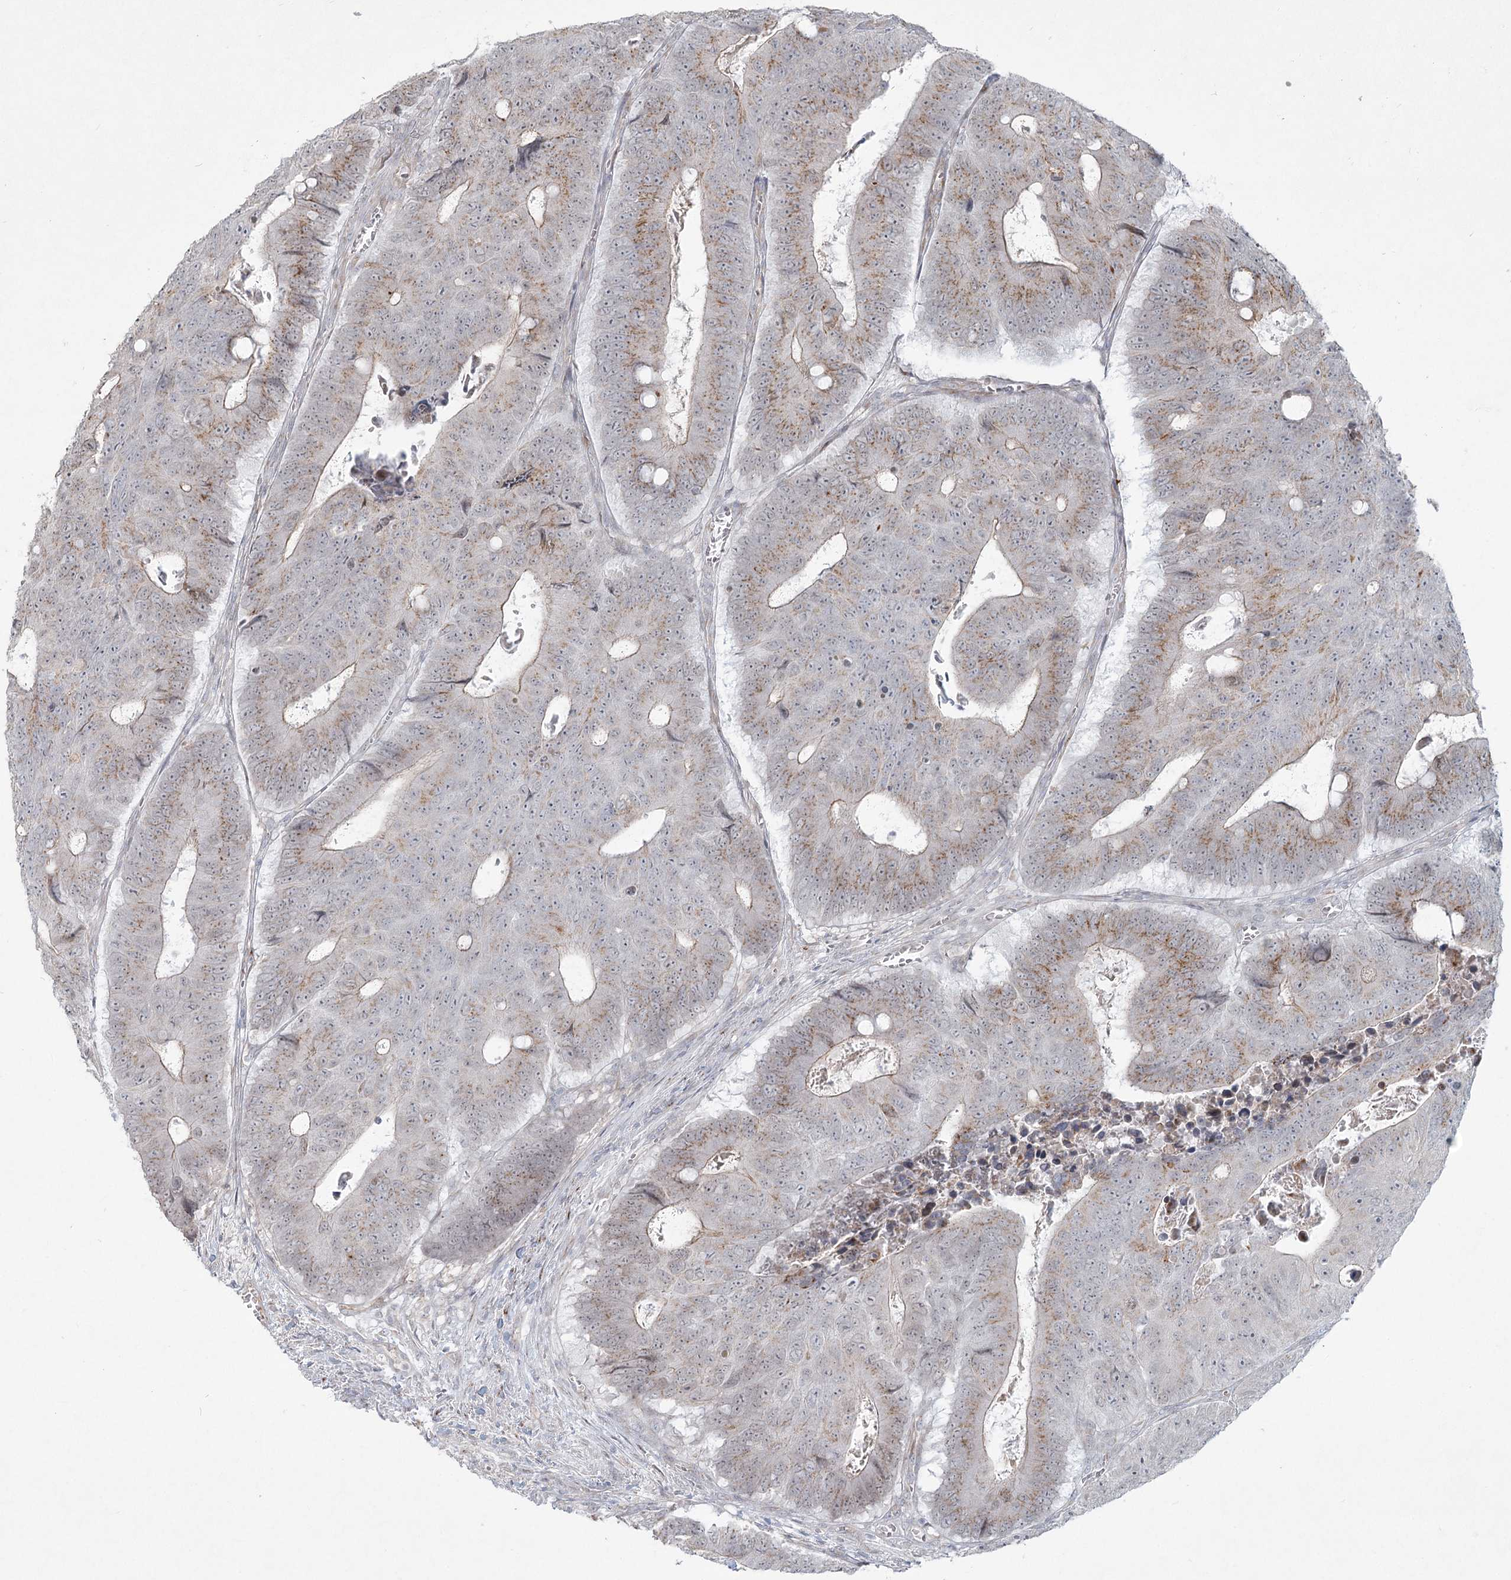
{"staining": {"intensity": "moderate", "quantity": "<25%", "location": "cytoplasmic/membranous"}, "tissue": "colorectal cancer", "cell_type": "Tumor cells", "image_type": "cancer", "snomed": [{"axis": "morphology", "description": "Adenocarcinoma, NOS"}, {"axis": "topography", "description": "Colon"}], "caption": "Brown immunohistochemical staining in human colorectal cancer (adenocarcinoma) shows moderate cytoplasmic/membranous expression in approximately <25% of tumor cells. Nuclei are stained in blue.", "gene": "LRP2BP", "patient": {"sex": "male", "age": 87}}